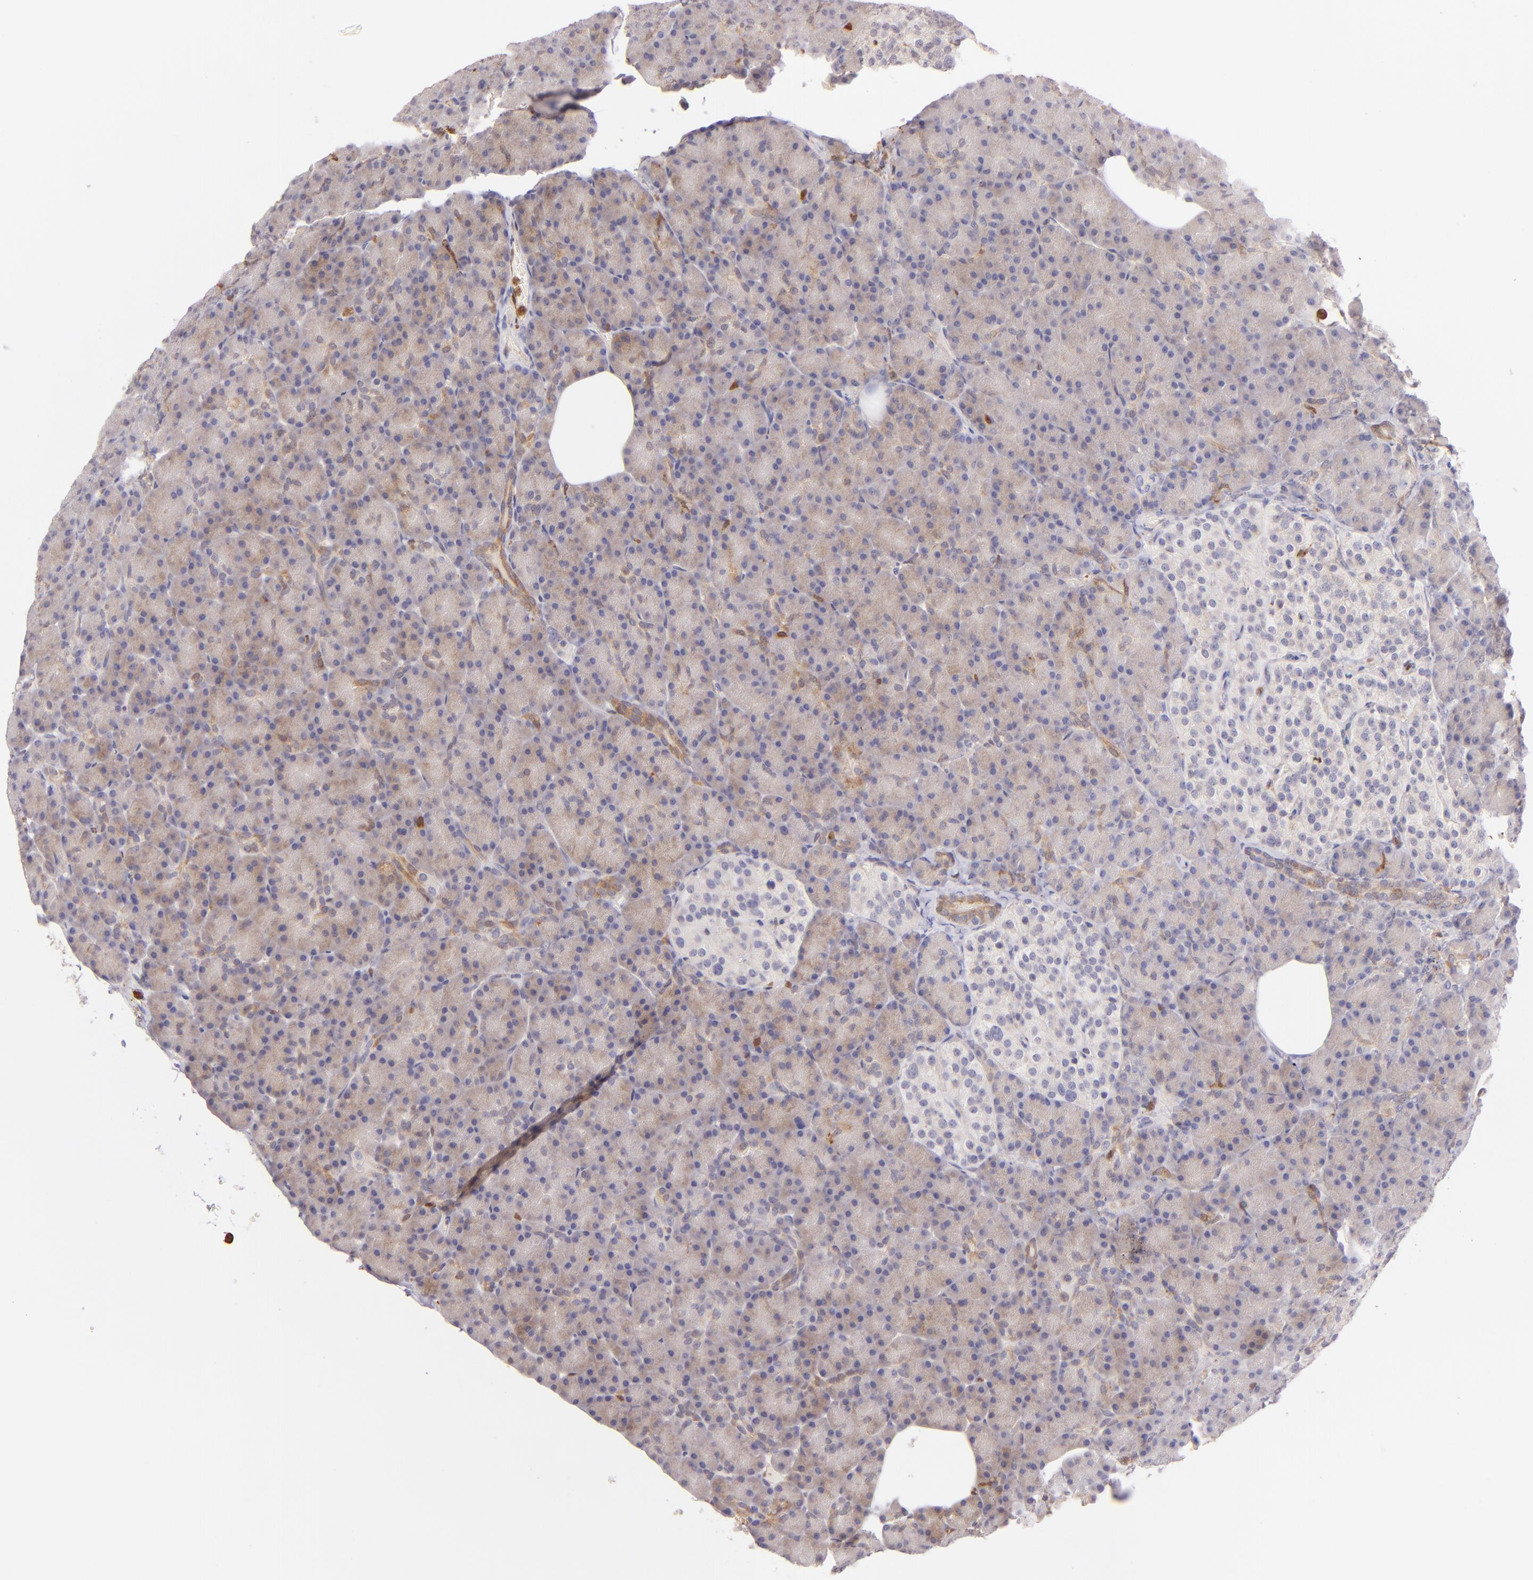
{"staining": {"intensity": "weak", "quantity": ">75%", "location": "cytoplasmic/membranous"}, "tissue": "pancreas", "cell_type": "Exocrine glandular cells", "image_type": "normal", "snomed": [{"axis": "morphology", "description": "Normal tissue, NOS"}, {"axis": "topography", "description": "Pancreas"}], "caption": "Protein staining exhibits weak cytoplasmic/membranous staining in approximately >75% of exocrine glandular cells in unremarkable pancreas.", "gene": "BTK", "patient": {"sex": "female", "age": 43}}